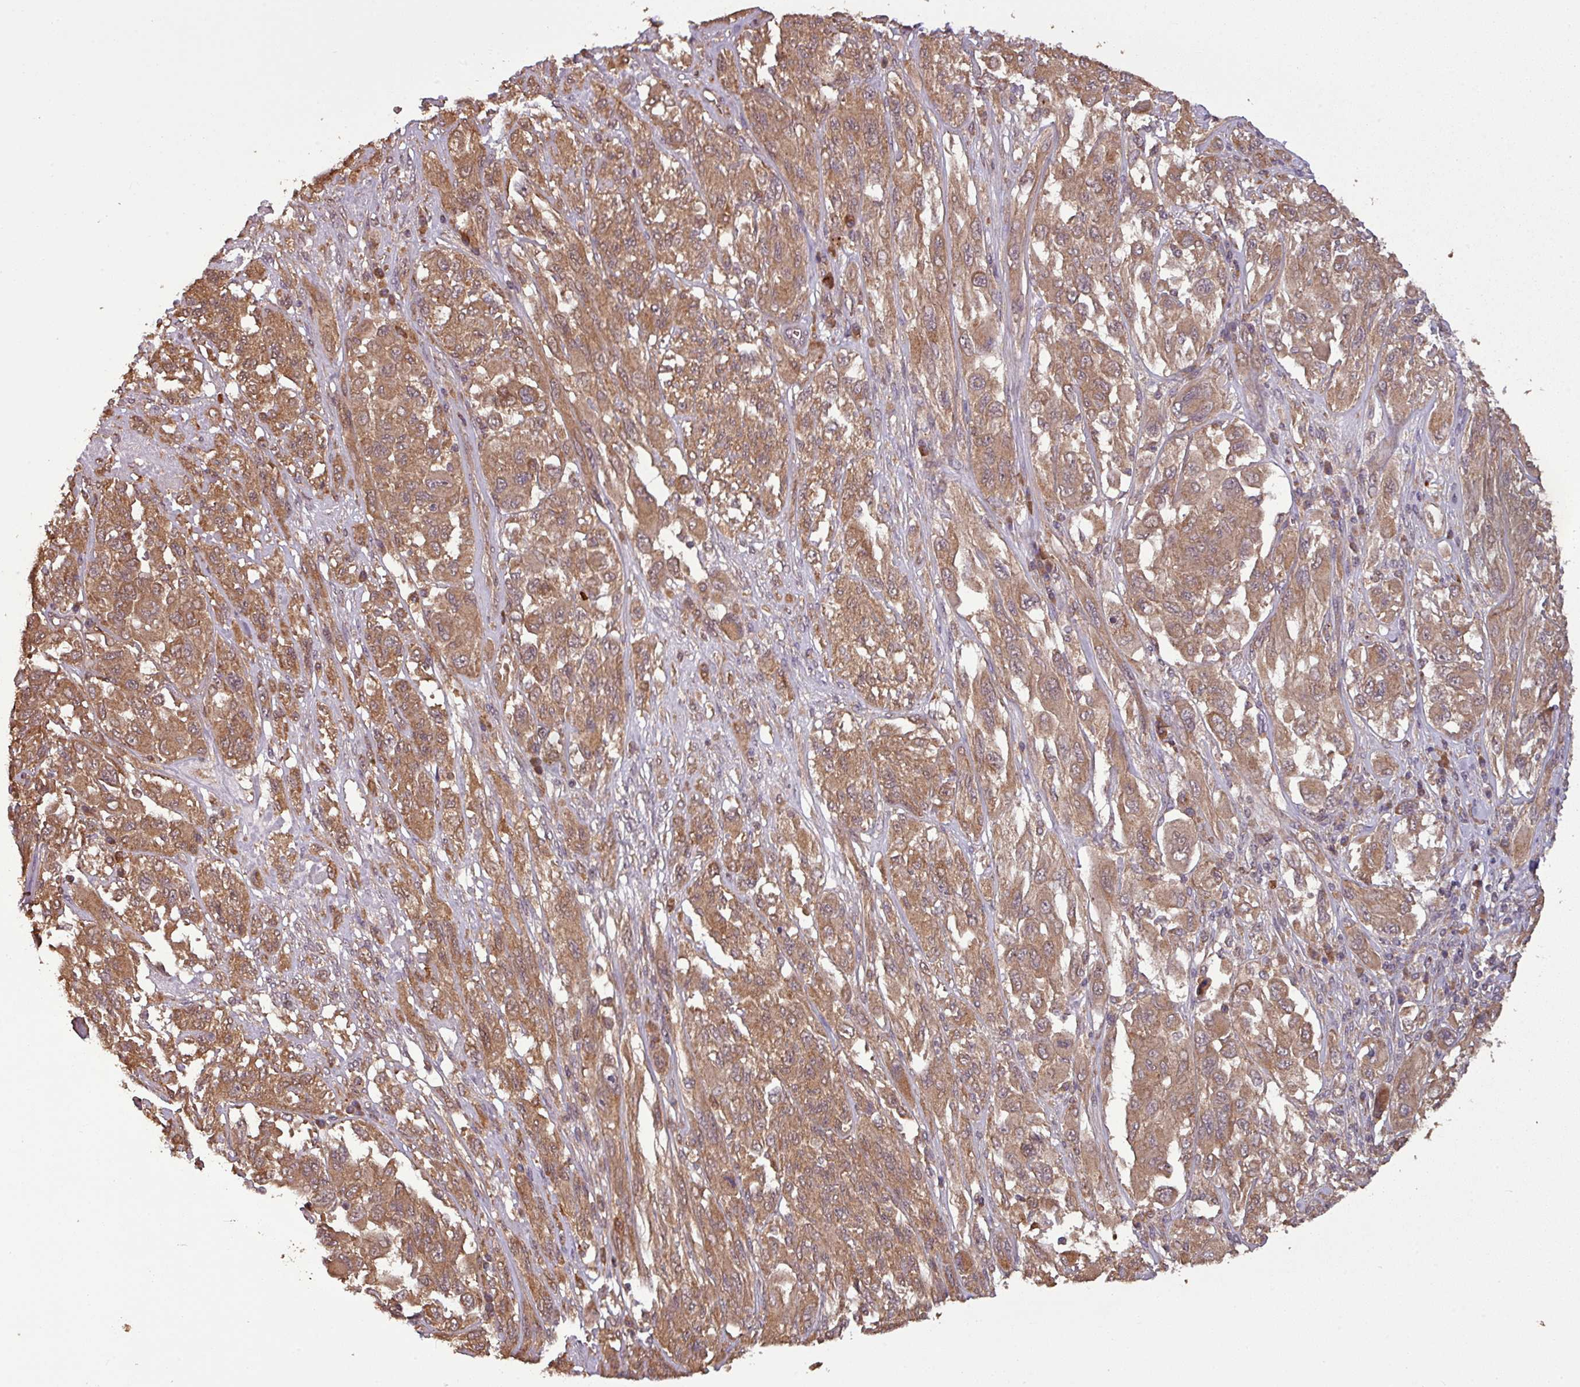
{"staining": {"intensity": "moderate", "quantity": ">75%", "location": "cytoplasmic/membranous"}, "tissue": "melanoma", "cell_type": "Tumor cells", "image_type": "cancer", "snomed": [{"axis": "morphology", "description": "Malignant melanoma, NOS"}, {"axis": "topography", "description": "Skin"}], "caption": "Immunohistochemical staining of human melanoma displays medium levels of moderate cytoplasmic/membranous expression in about >75% of tumor cells.", "gene": "NT5C3A", "patient": {"sex": "female", "age": 91}}